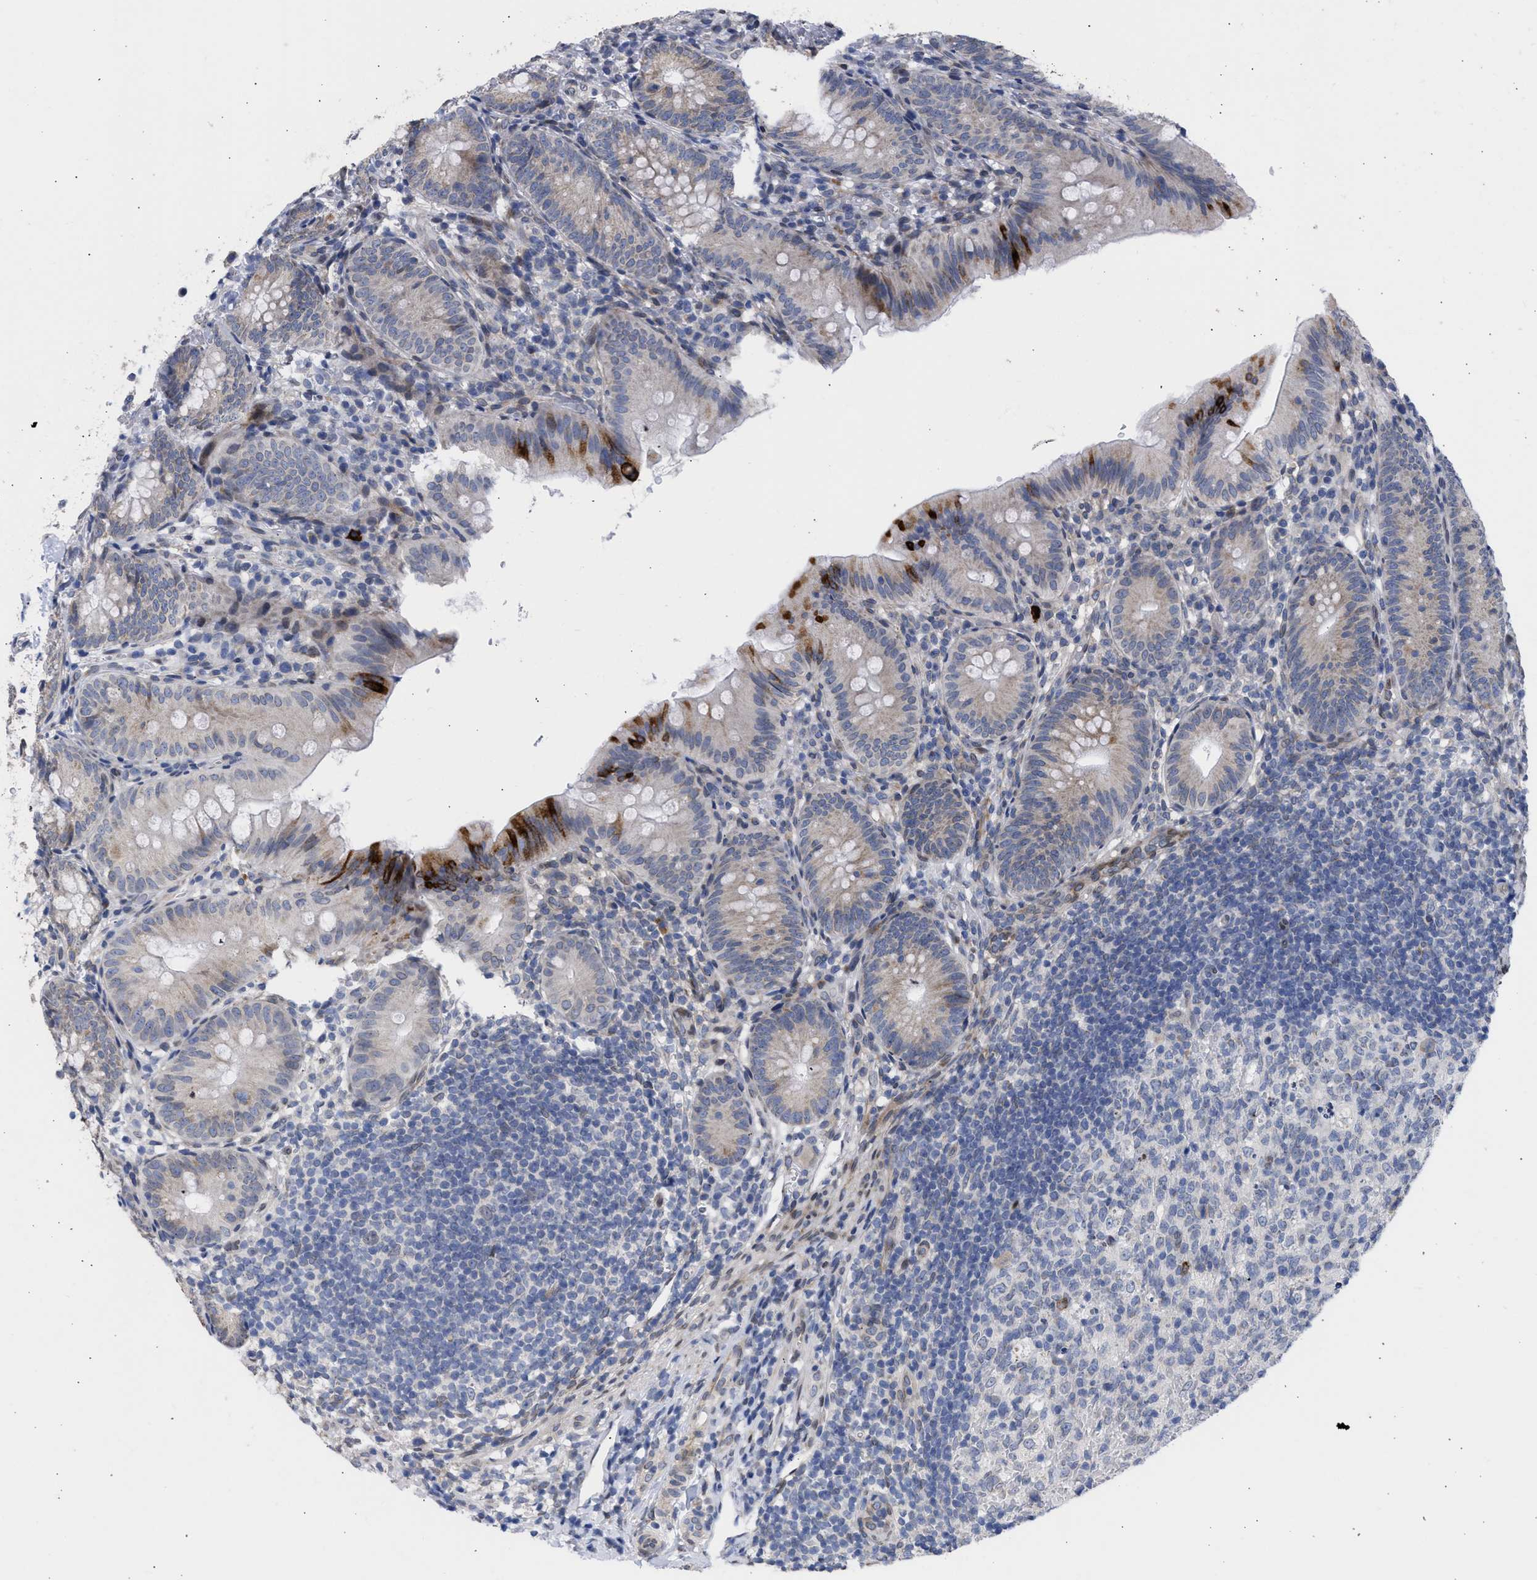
{"staining": {"intensity": "strong", "quantity": "<25%", "location": "cytoplasmic/membranous"}, "tissue": "appendix", "cell_type": "Glandular cells", "image_type": "normal", "snomed": [{"axis": "morphology", "description": "Normal tissue, NOS"}, {"axis": "topography", "description": "Appendix"}], "caption": "Glandular cells show medium levels of strong cytoplasmic/membranous expression in about <25% of cells in normal appendix.", "gene": "NUP35", "patient": {"sex": "male", "age": 1}}